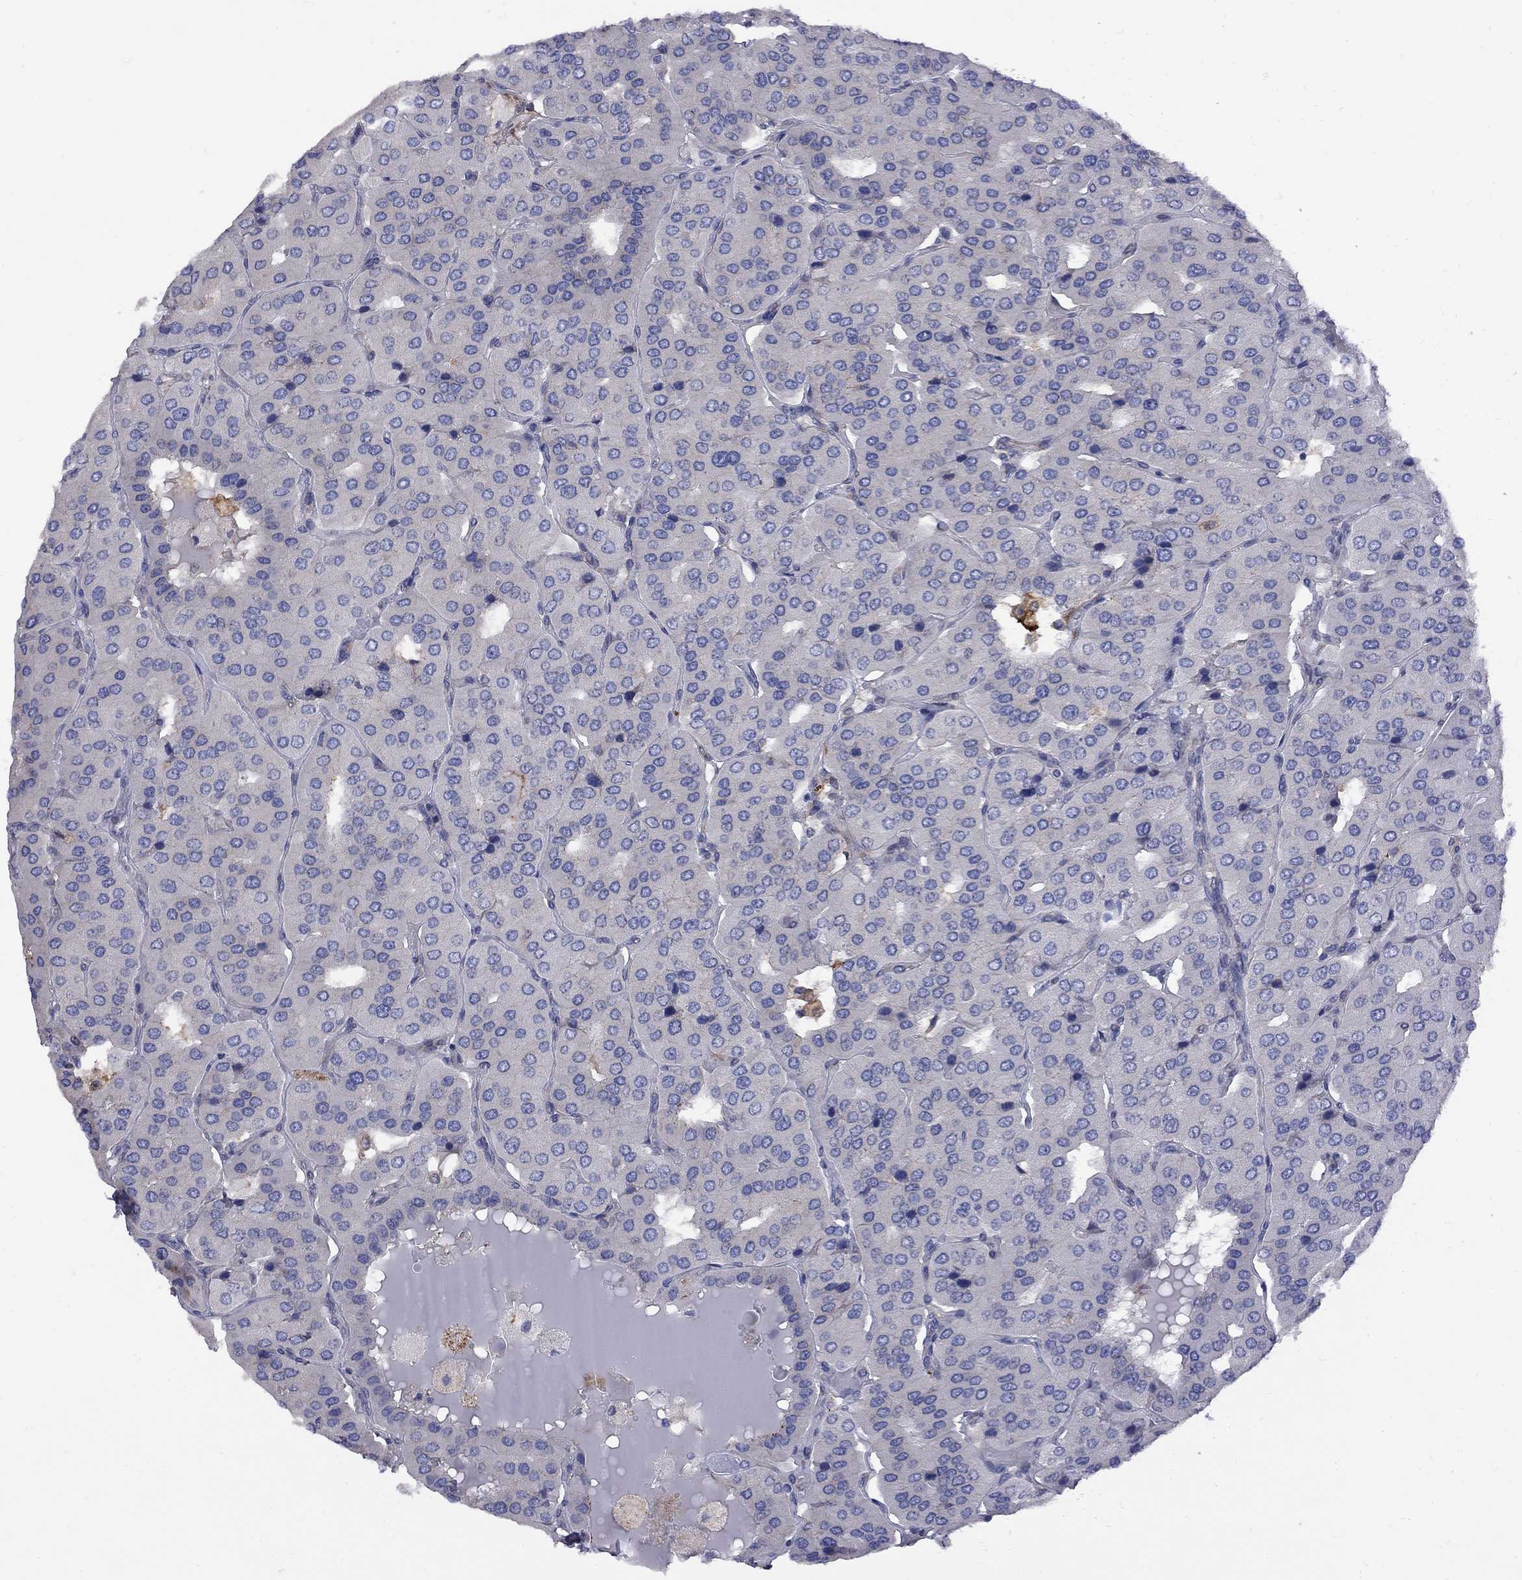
{"staining": {"intensity": "negative", "quantity": "none", "location": "none"}, "tissue": "parathyroid gland", "cell_type": "Glandular cells", "image_type": "normal", "snomed": [{"axis": "morphology", "description": "Normal tissue, NOS"}, {"axis": "morphology", "description": "Adenoma, NOS"}, {"axis": "topography", "description": "Parathyroid gland"}], "caption": "High power microscopy histopathology image of an immunohistochemistry histopathology image of benign parathyroid gland, revealing no significant staining in glandular cells.", "gene": "MTHFR", "patient": {"sex": "female", "age": 86}}